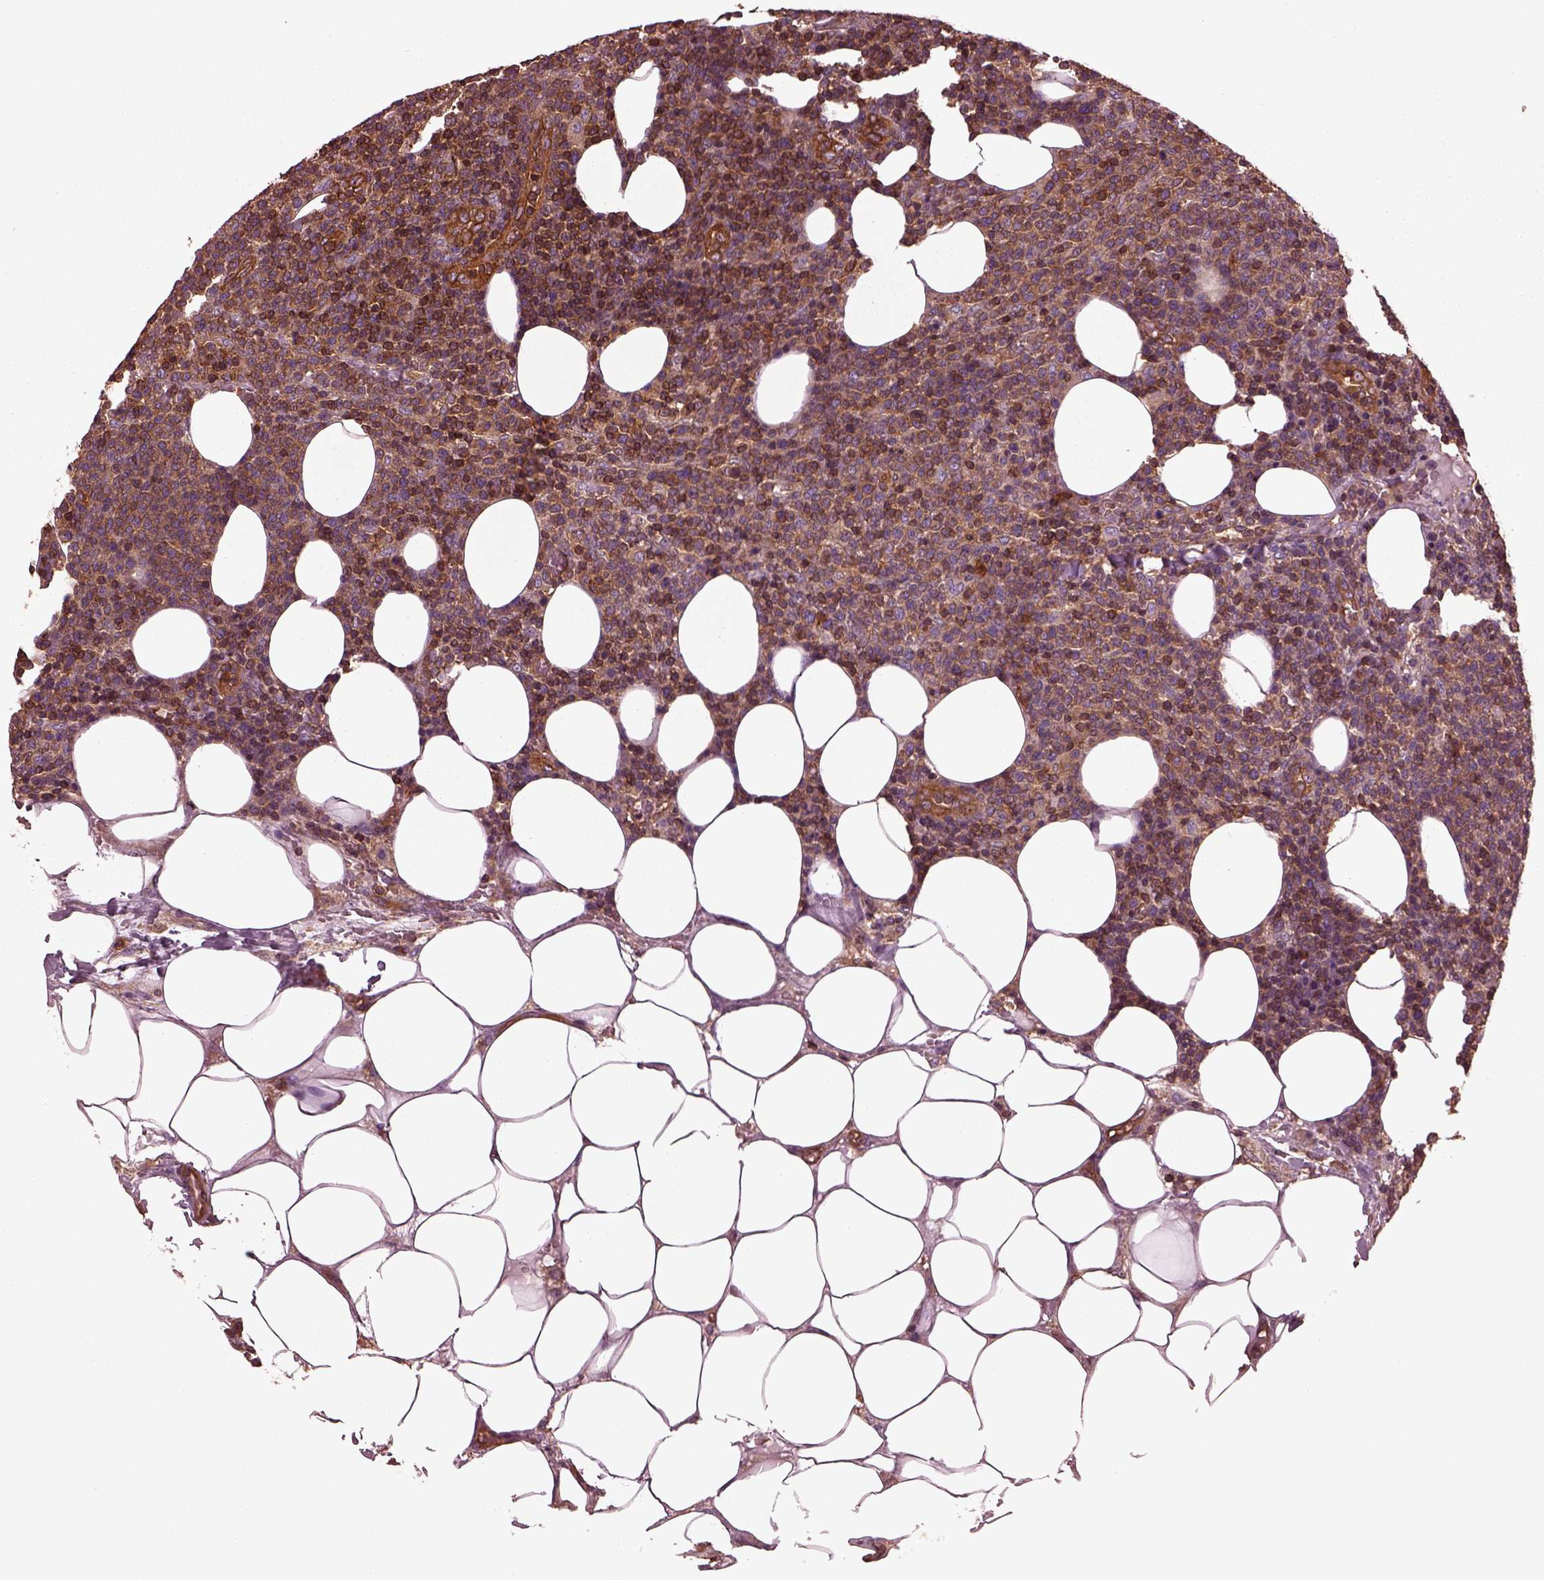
{"staining": {"intensity": "strong", "quantity": ">75%", "location": "cytoplasmic/membranous"}, "tissue": "lymphoma", "cell_type": "Tumor cells", "image_type": "cancer", "snomed": [{"axis": "morphology", "description": "Malignant lymphoma, non-Hodgkin's type, High grade"}, {"axis": "topography", "description": "Lymph node"}], "caption": "Human high-grade malignant lymphoma, non-Hodgkin's type stained with a protein marker shows strong staining in tumor cells.", "gene": "MYL6", "patient": {"sex": "male", "age": 61}}